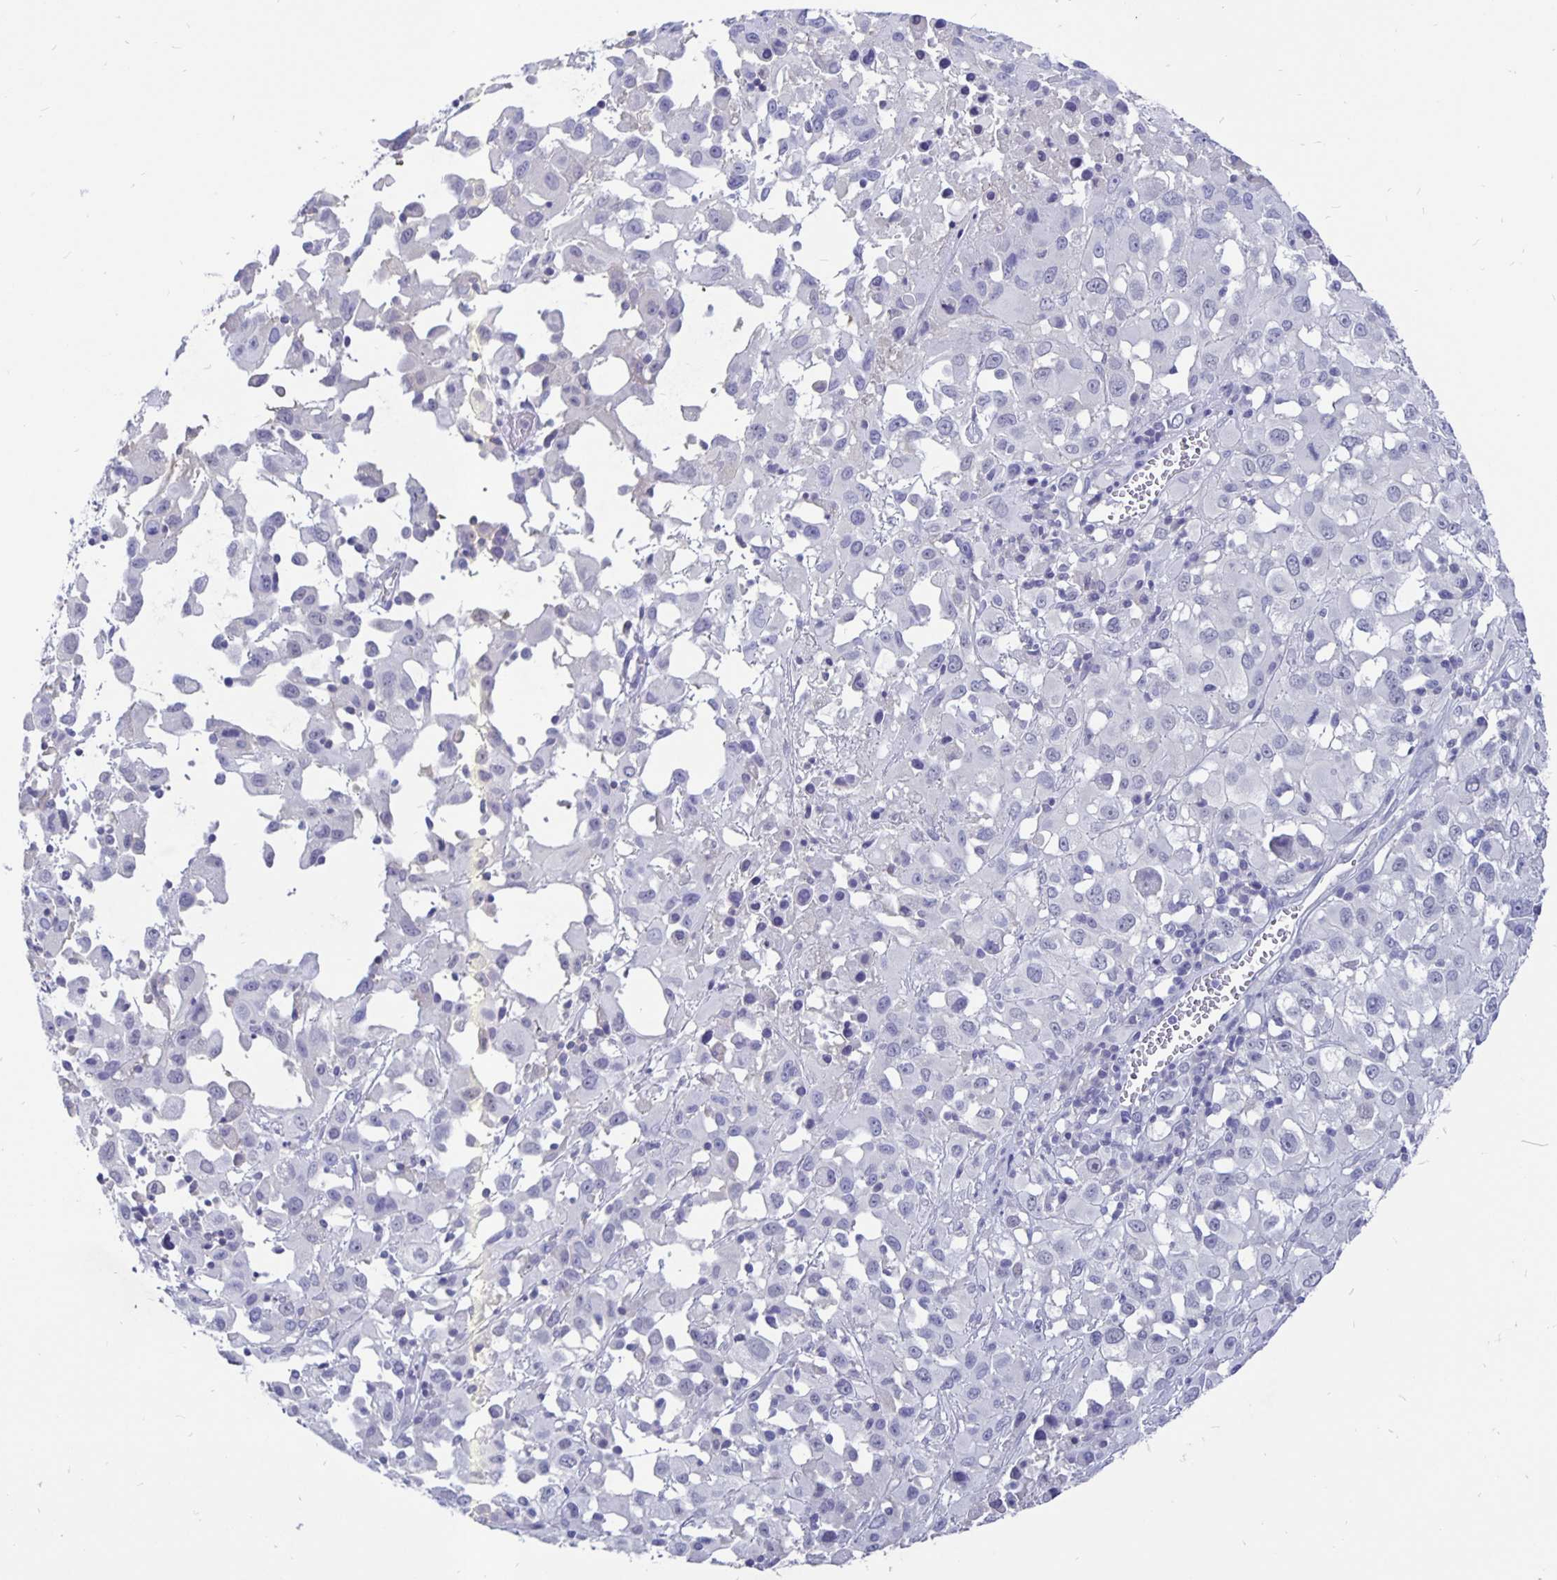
{"staining": {"intensity": "negative", "quantity": "none", "location": "none"}, "tissue": "melanoma", "cell_type": "Tumor cells", "image_type": "cancer", "snomed": [{"axis": "morphology", "description": "Malignant melanoma, Metastatic site"}, {"axis": "topography", "description": "Soft tissue"}], "caption": "Tumor cells are negative for brown protein staining in melanoma. (DAB (3,3'-diaminobenzidine) immunohistochemistry (IHC) with hematoxylin counter stain).", "gene": "ODF3B", "patient": {"sex": "male", "age": 50}}